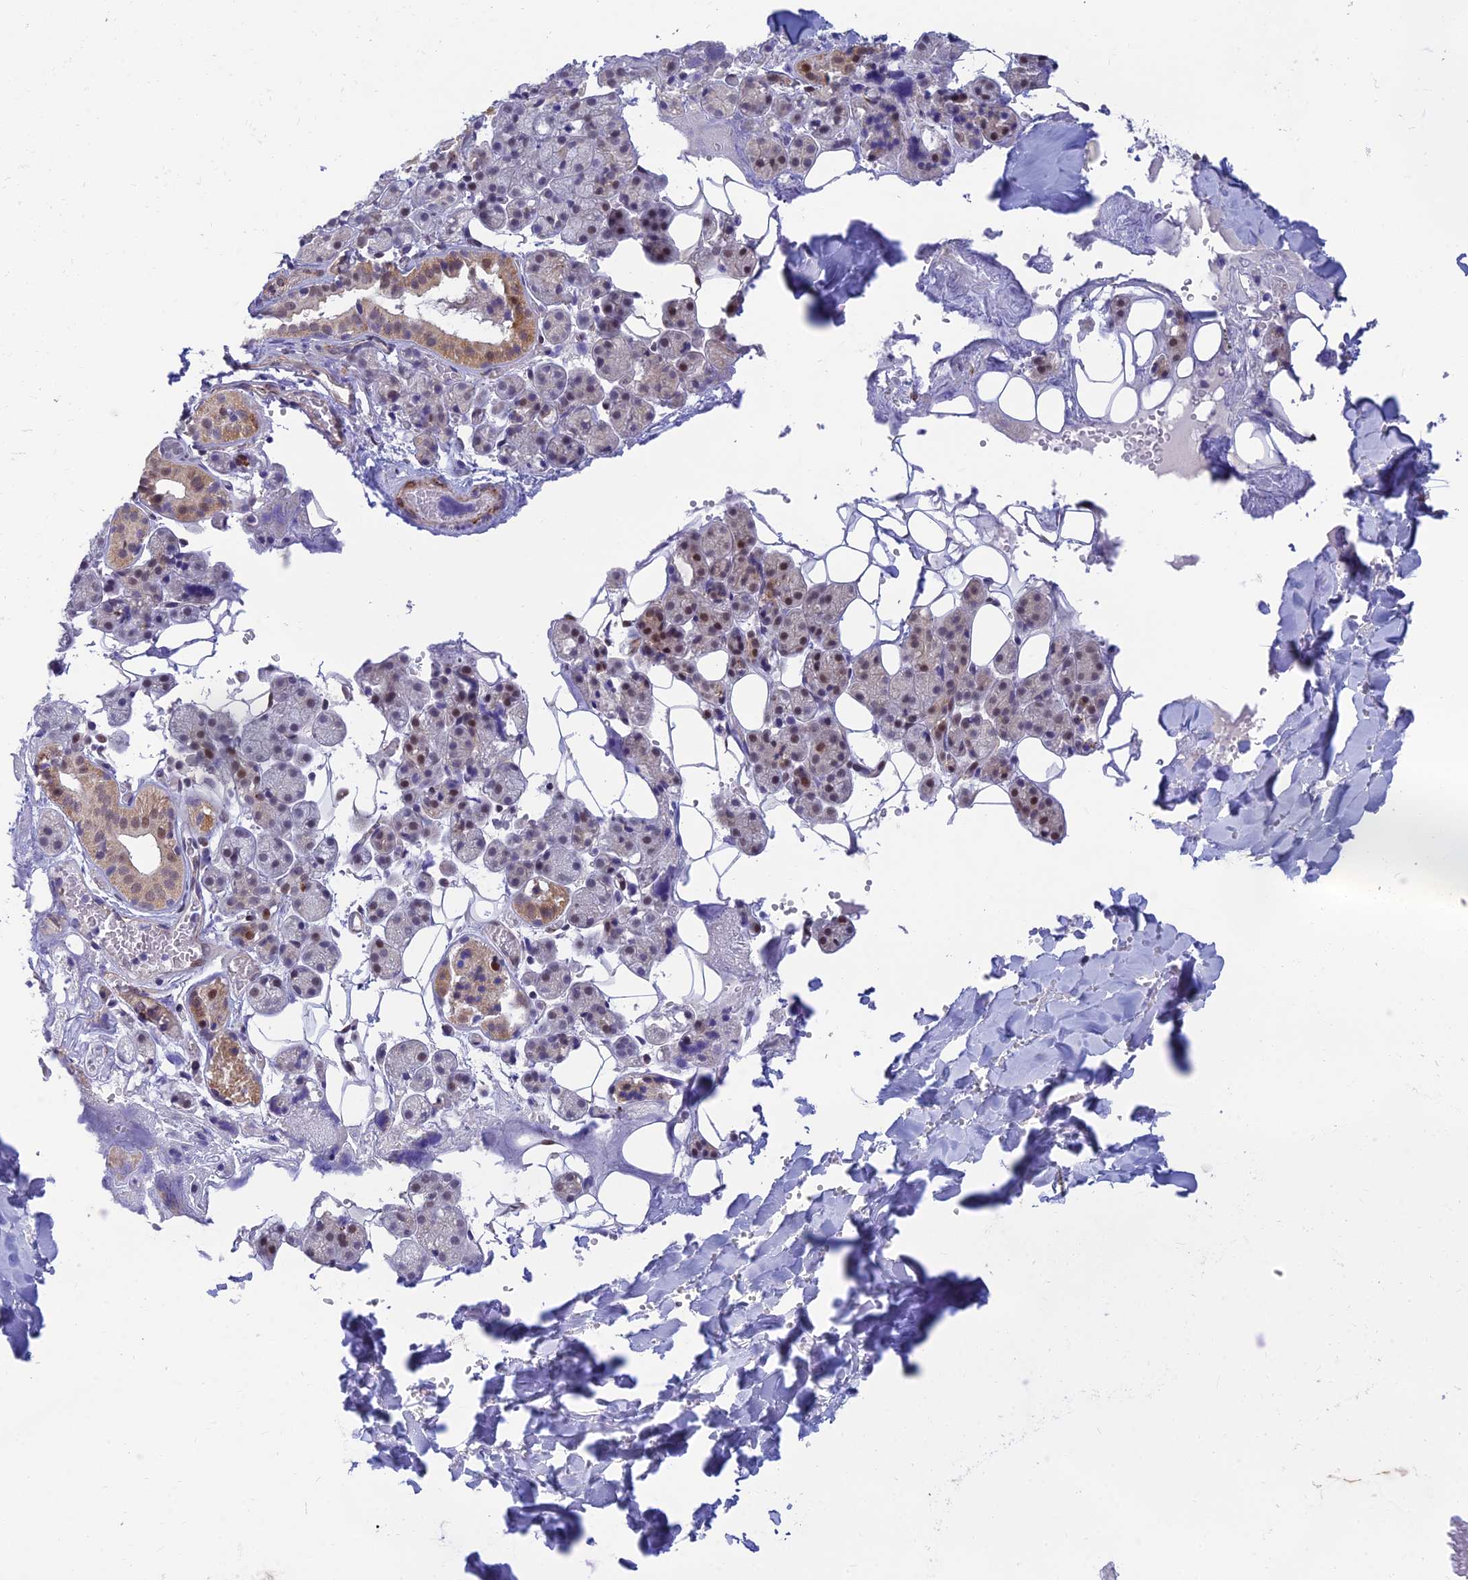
{"staining": {"intensity": "strong", "quantity": "<25%", "location": "cytoplasmic/membranous,nuclear"}, "tissue": "salivary gland", "cell_type": "Glandular cells", "image_type": "normal", "snomed": [{"axis": "morphology", "description": "Normal tissue, NOS"}, {"axis": "topography", "description": "Salivary gland"}], "caption": "This image shows IHC staining of benign salivary gland, with medium strong cytoplasmic/membranous,nuclear positivity in approximately <25% of glandular cells.", "gene": "CLK4", "patient": {"sex": "female", "age": 33}}